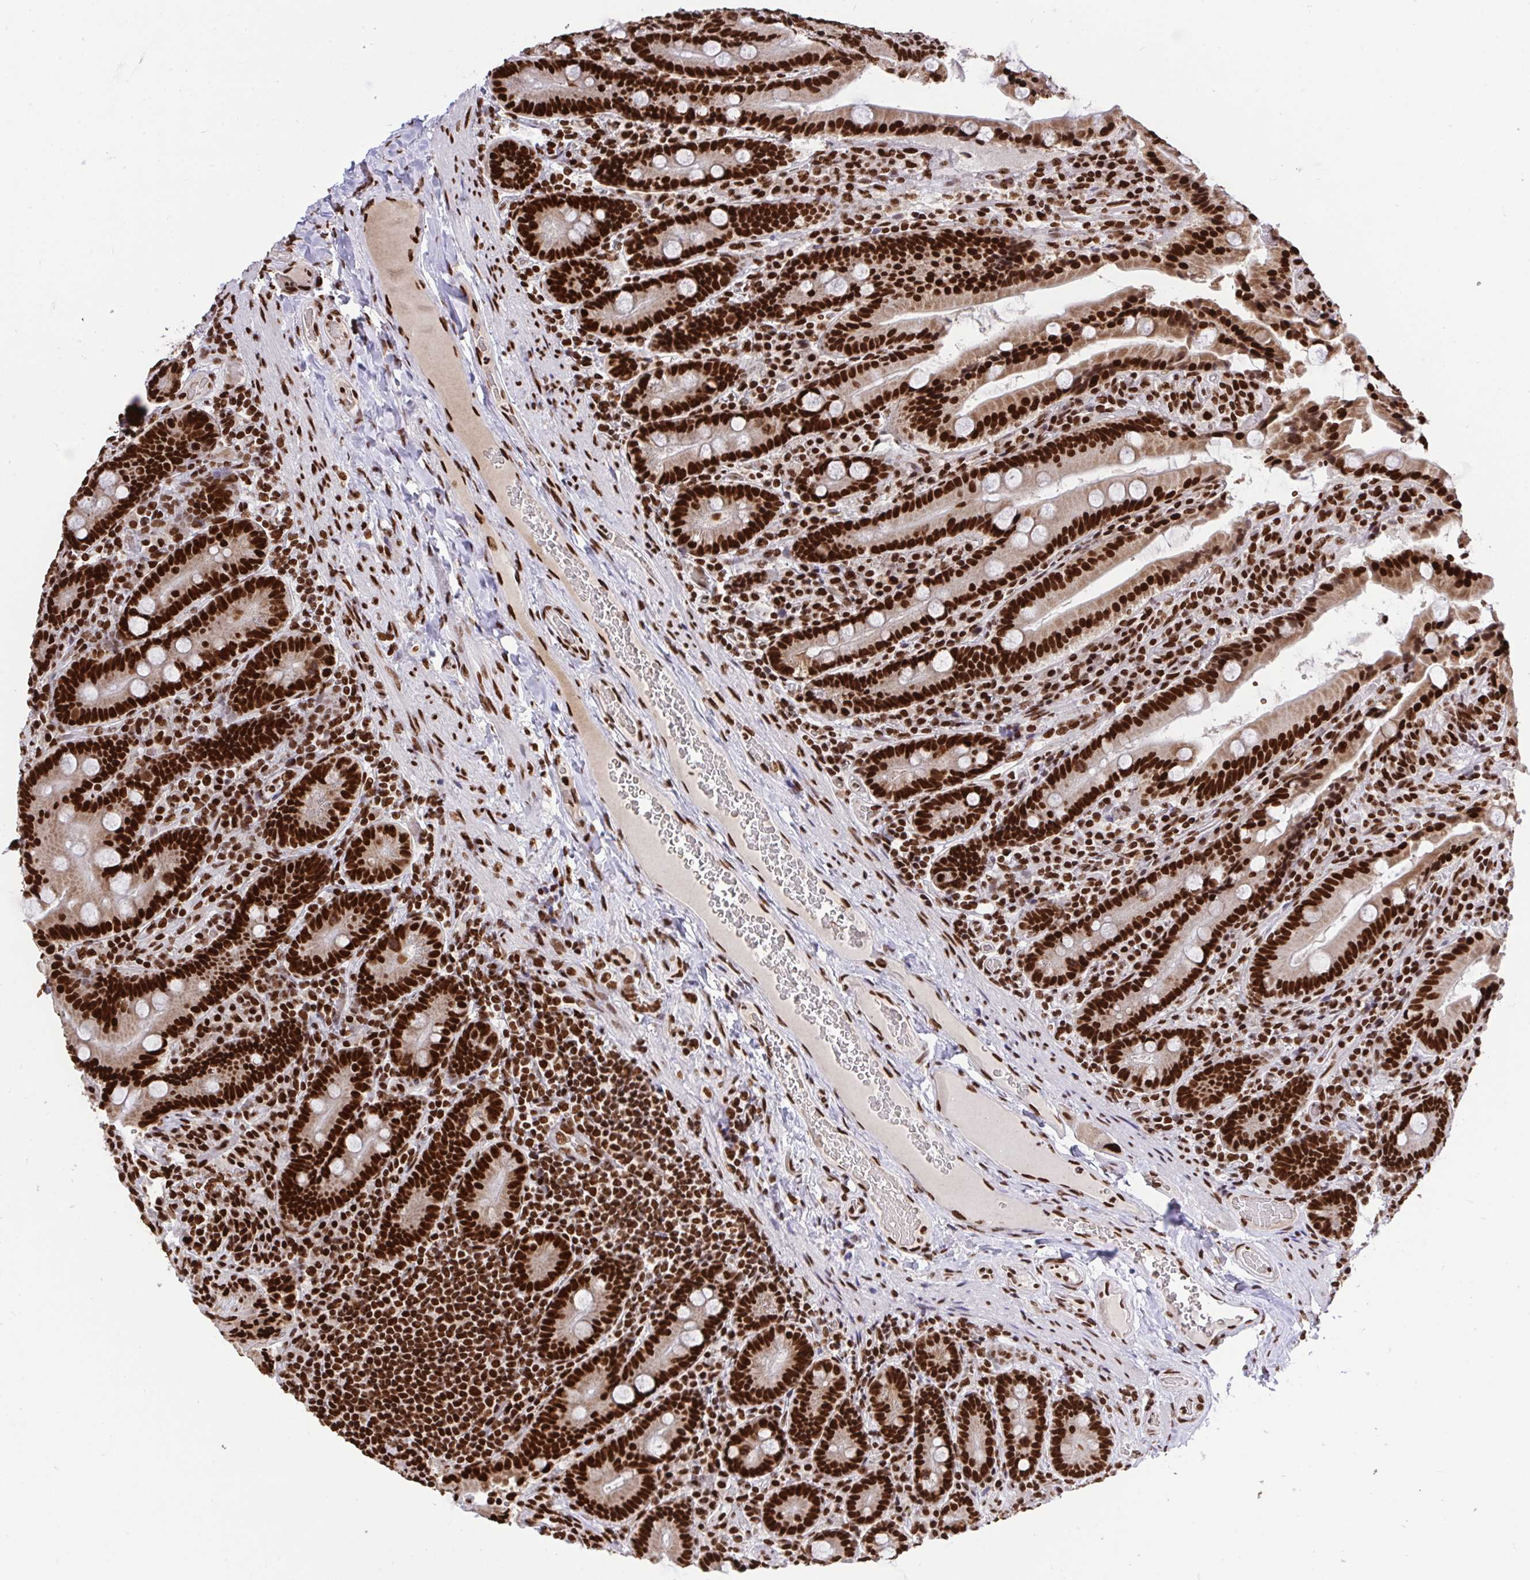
{"staining": {"intensity": "strong", "quantity": ">75%", "location": "nuclear"}, "tissue": "duodenum", "cell_type": "Glandular cells", "image_type": "normal", "snomed": [{"axis": "morphology", "description": "Normal tissue, NOS"}, {"axis": "topography", "description": "Duodenum"}], "caption": "Duodenum stained for a protein shows strong nuclear positivity in glandular cells. Ihc stains the protein of interest in brown and the nuclei are stained blue.", "gene": "ENSG00000268083", "patient": {"sex": "female", "age": 62}}